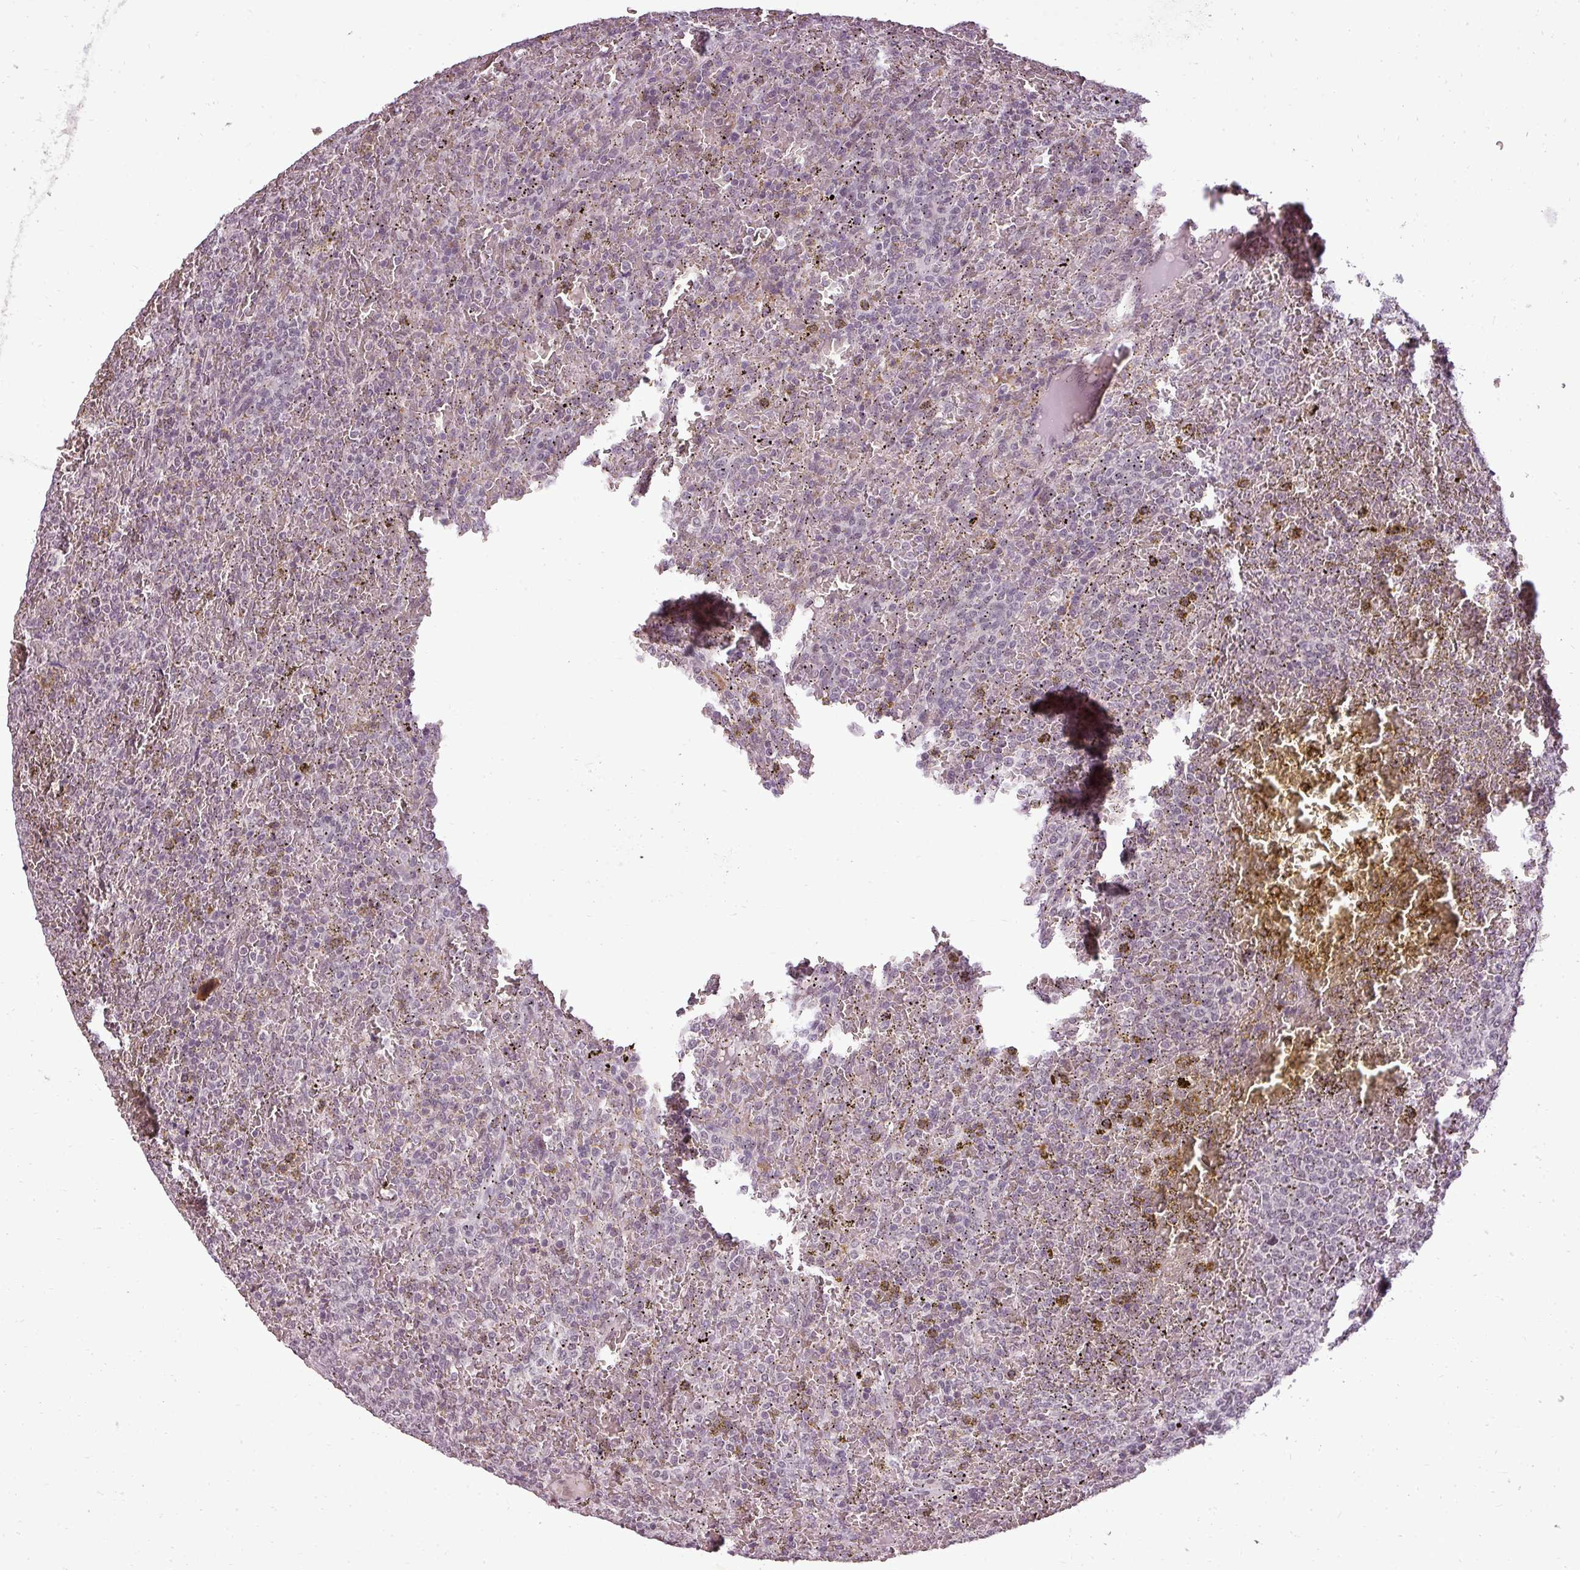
{"staining": {"intensity": "weak", "quantity": "<25%", "location": "nuclear"}, "tissue": "lymphoma", "cell_type": "Tumor cells", "image_type": "cancer", "snomed": [{"axis": "morphology", "description": "Malignant lymphoma, non-Hodgkin's type, Low grade"}, {"axis": "topography", "description": "Spleen"}], "caption": "The image shows no significant positivity in tumor cells of lymphoma.", "gene": "BCAS3", "patient": {"sex": "male", "age": 60}}